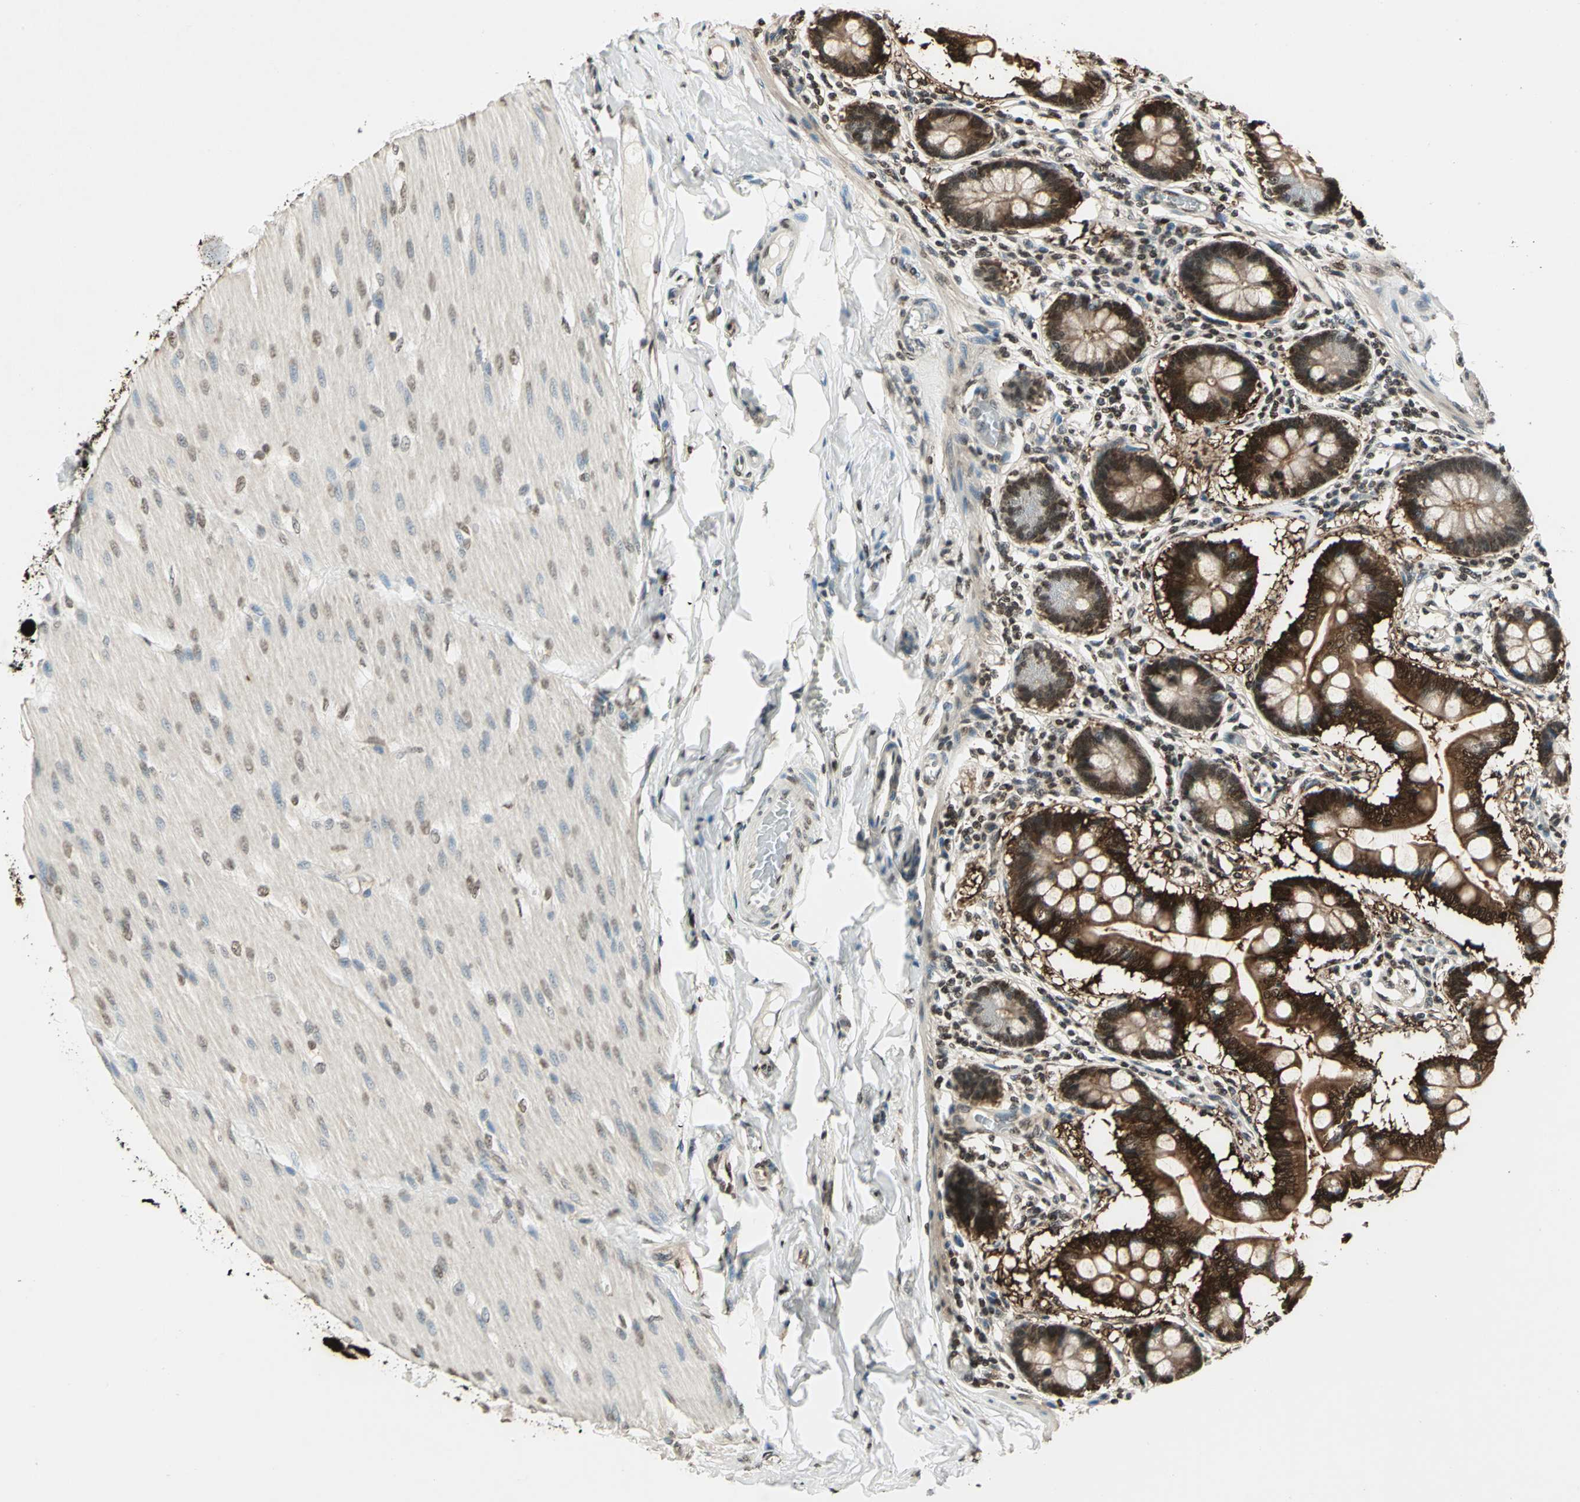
{"staining": {"intensity": "strong", "quantity": ">75%", "location": "cytoplasmic/membranous,nuclear"}, "tissue": "small intestine", "cell_type": "Glandular cells", "image_type": "normal", "snomed": [{"axis": "morphology", "description": "Normal tissue, NOS"}, {"axis": "topography", "description": "Small intestine"}], "caption": "Protein staining of unremarkable small intestine shows strong cytoplasmic/membranous,nuclear expression in approximately >75% of glandular cells. (IHC, brightfield microscopy, high magnification).", "gene": "LGALS3", "patient": {"sex": "male", "age": 41}}